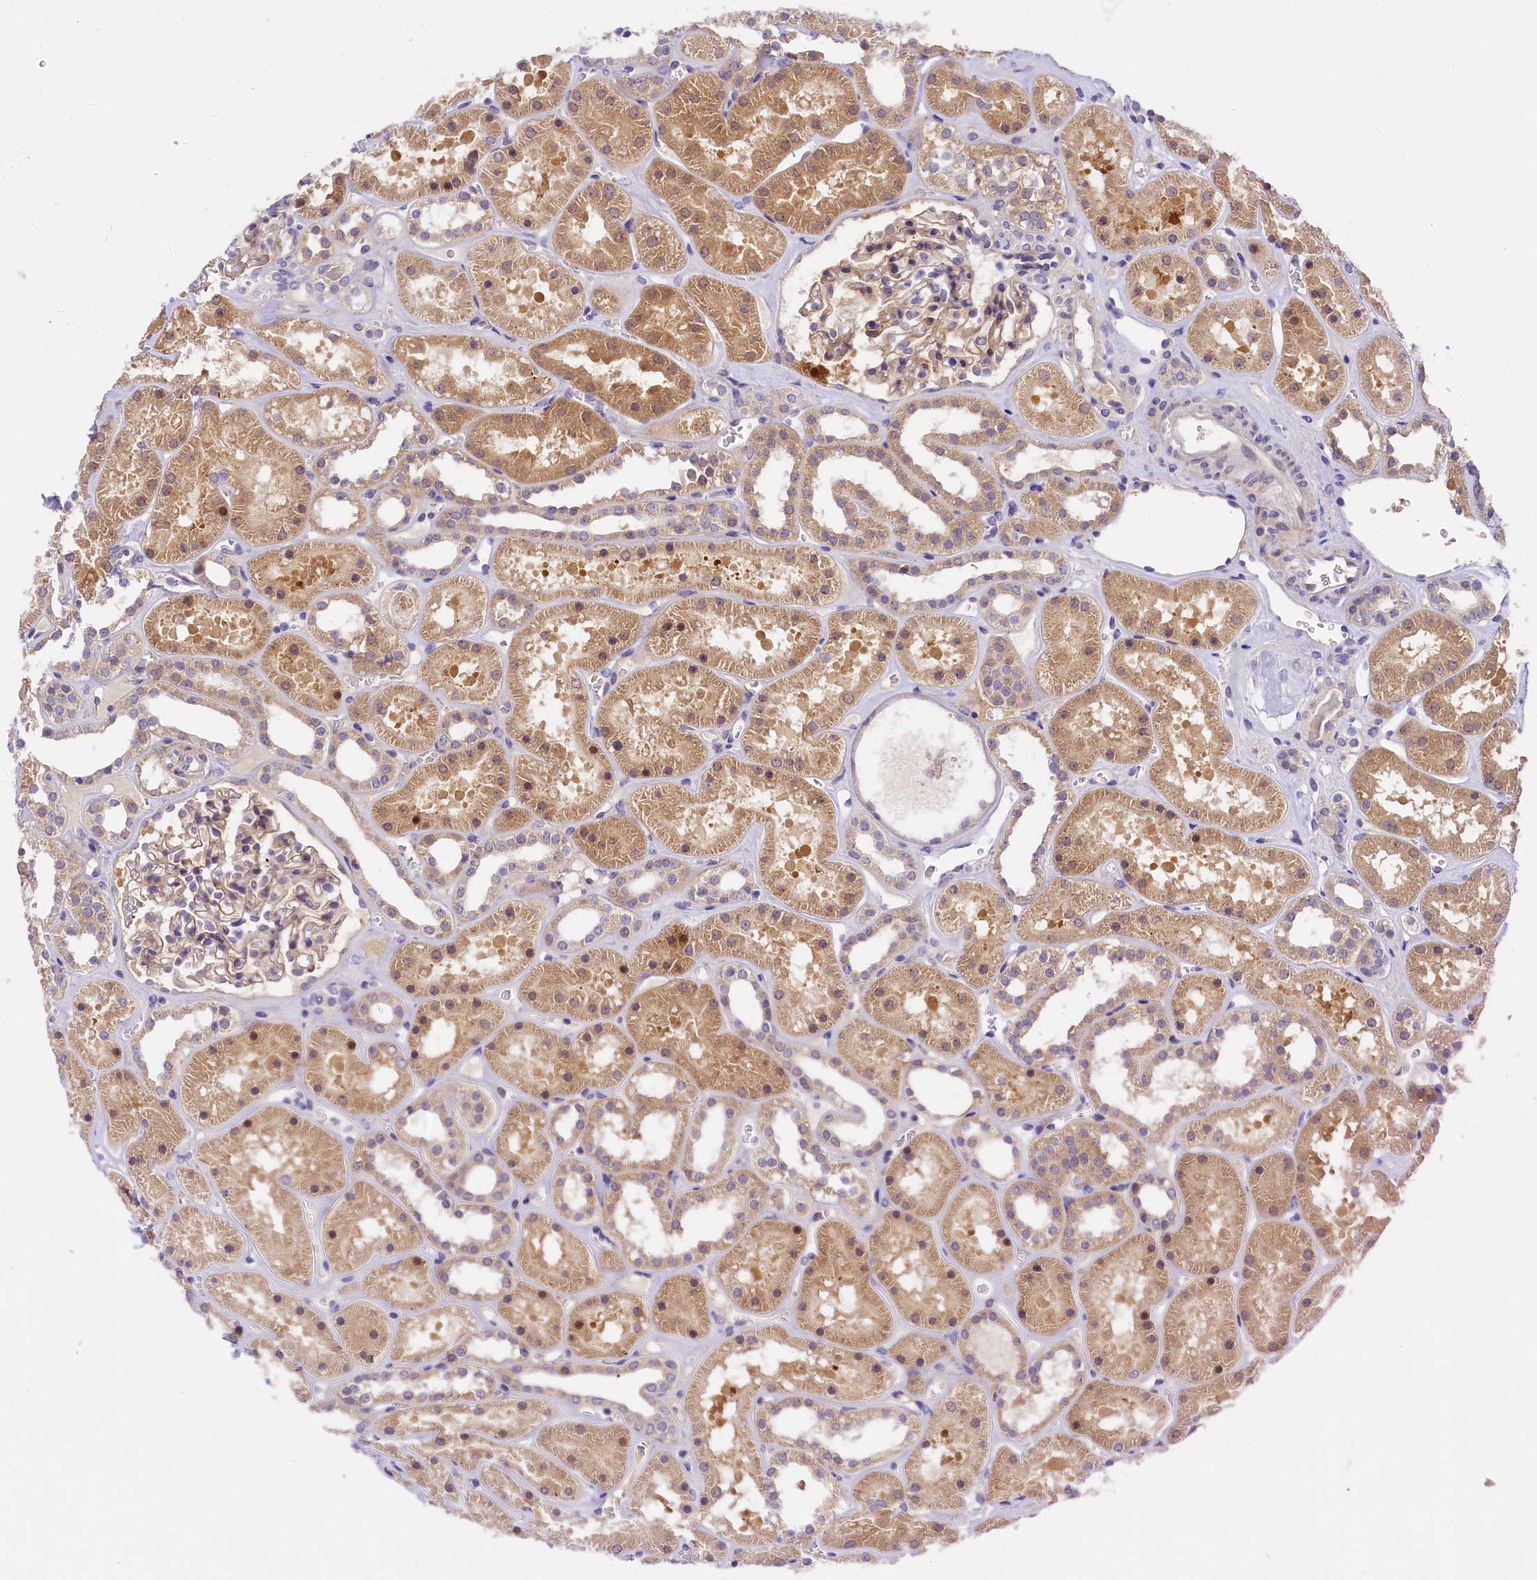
{"staining": {"intensity": "weak", "quantity": ">75%", "location": "cytoplasmic/membranous"}, "tissue": "kidney", "cell_type": "Cells in glomeruli", "image_type": "normal", "snomed": [{"axis": "morphology", "description": "Normal tissue, NOS"}, {"axis": "topography", "description": "Kidney"}], "caption": "Cells in glomeruli show weak cytoplasmic/membranous expression in about >75% of cells in normal kidney. The protein is shown in brown color, while the nuclei are stained blue.", "gene": "UBXN6", "patient": {"sex": "female", "age": 41}}